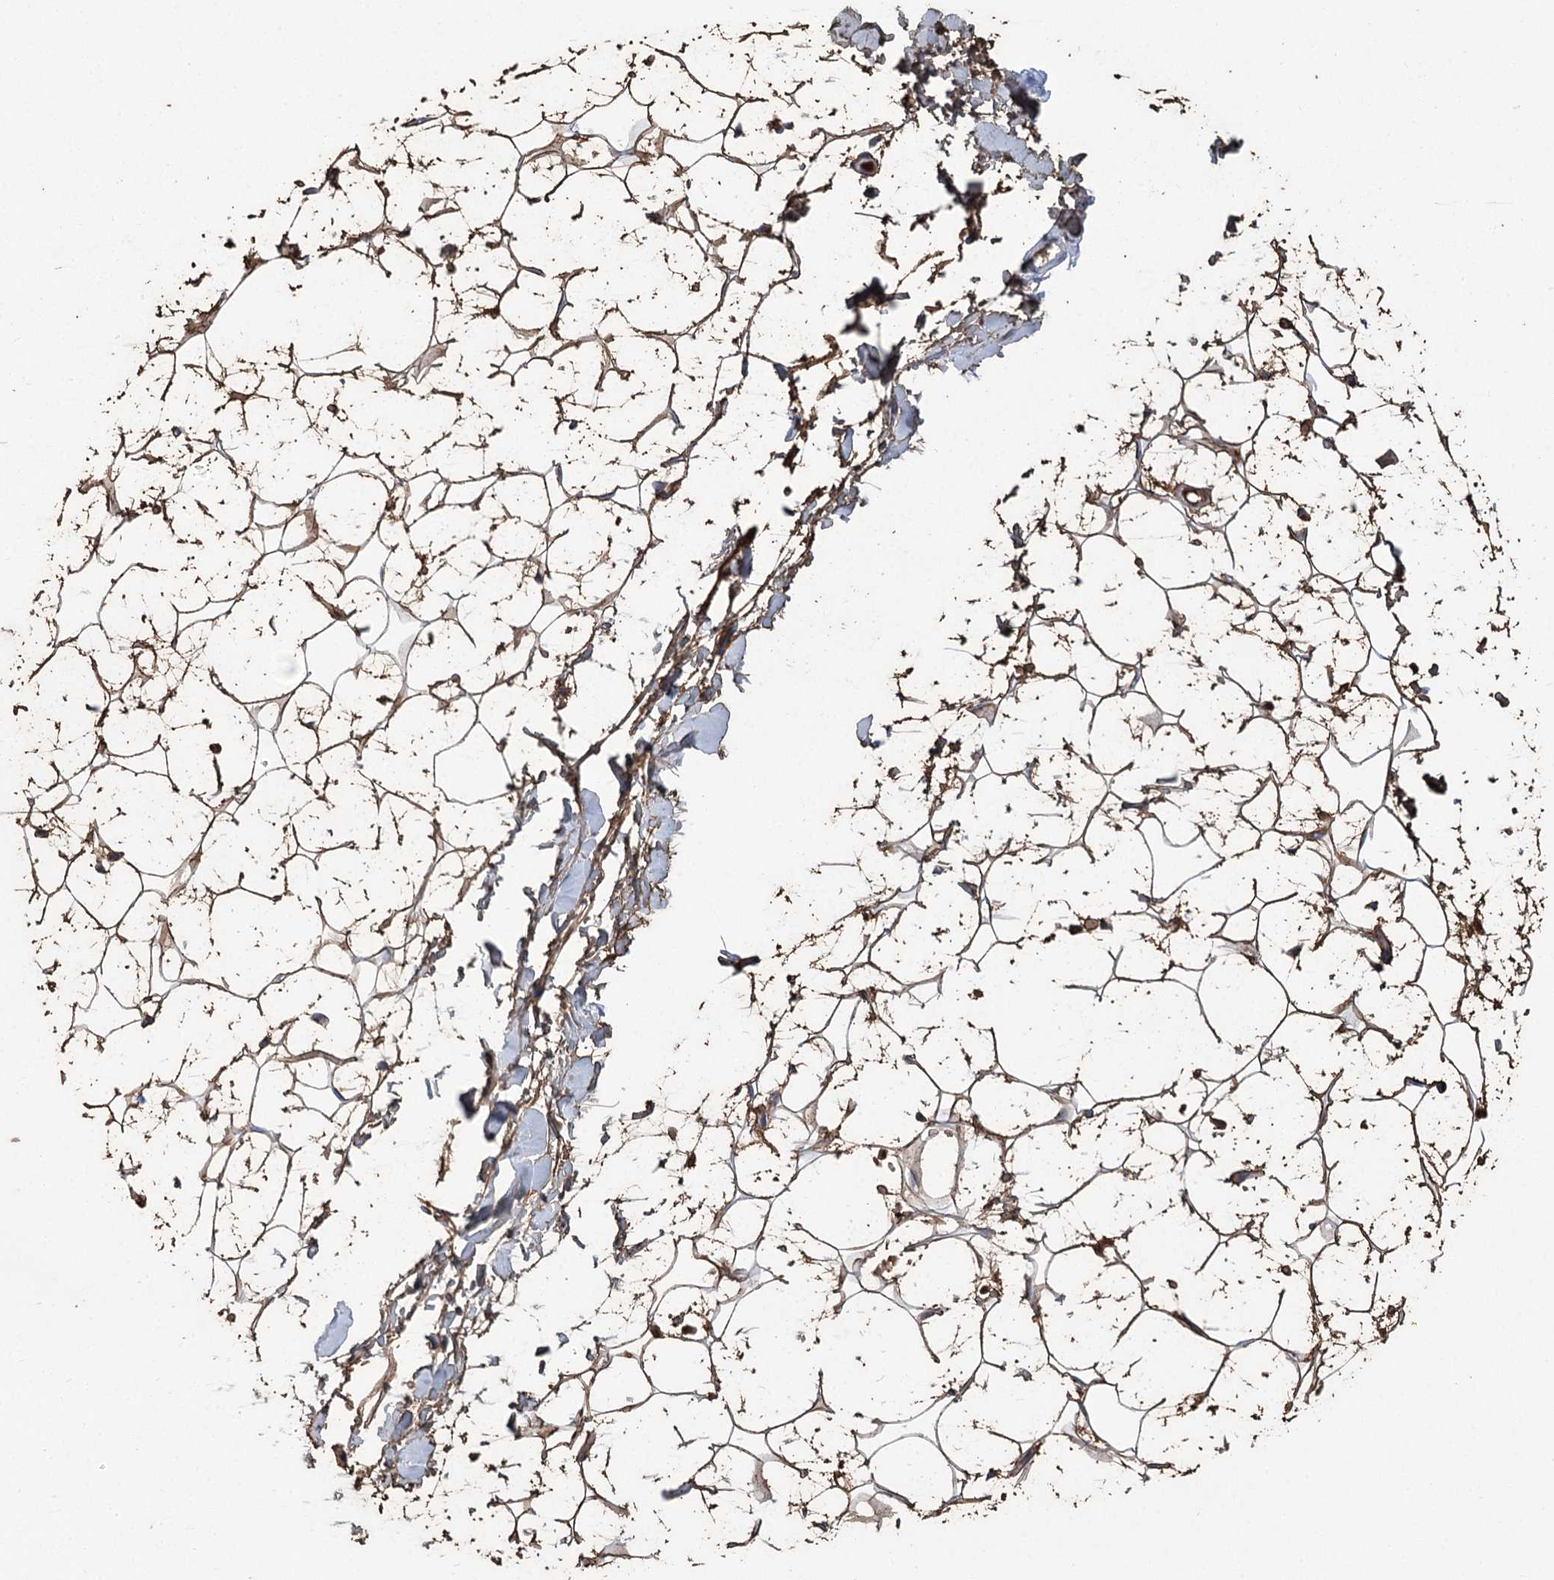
{"staining": {"intensity": "moderate", "quantity": ">75%", "location": "cytoplasmic/membranous"}, "tissue": "adipose tissue", "cell_type": "Adipocytes", "image_type": "normal", "snomed": [{"axis": "morphology", "description": "Normal tissue, NOS"}, {"axis": "topography", "description": "Breast"}], "caption": "Adipocytes display medium levels of moderate cytoplasmic/membranous positivity in approximately >75% of cells in benign human adipose tissue.", "gene": "HBA1", "patient": {"sex": "female", "age": 26}}